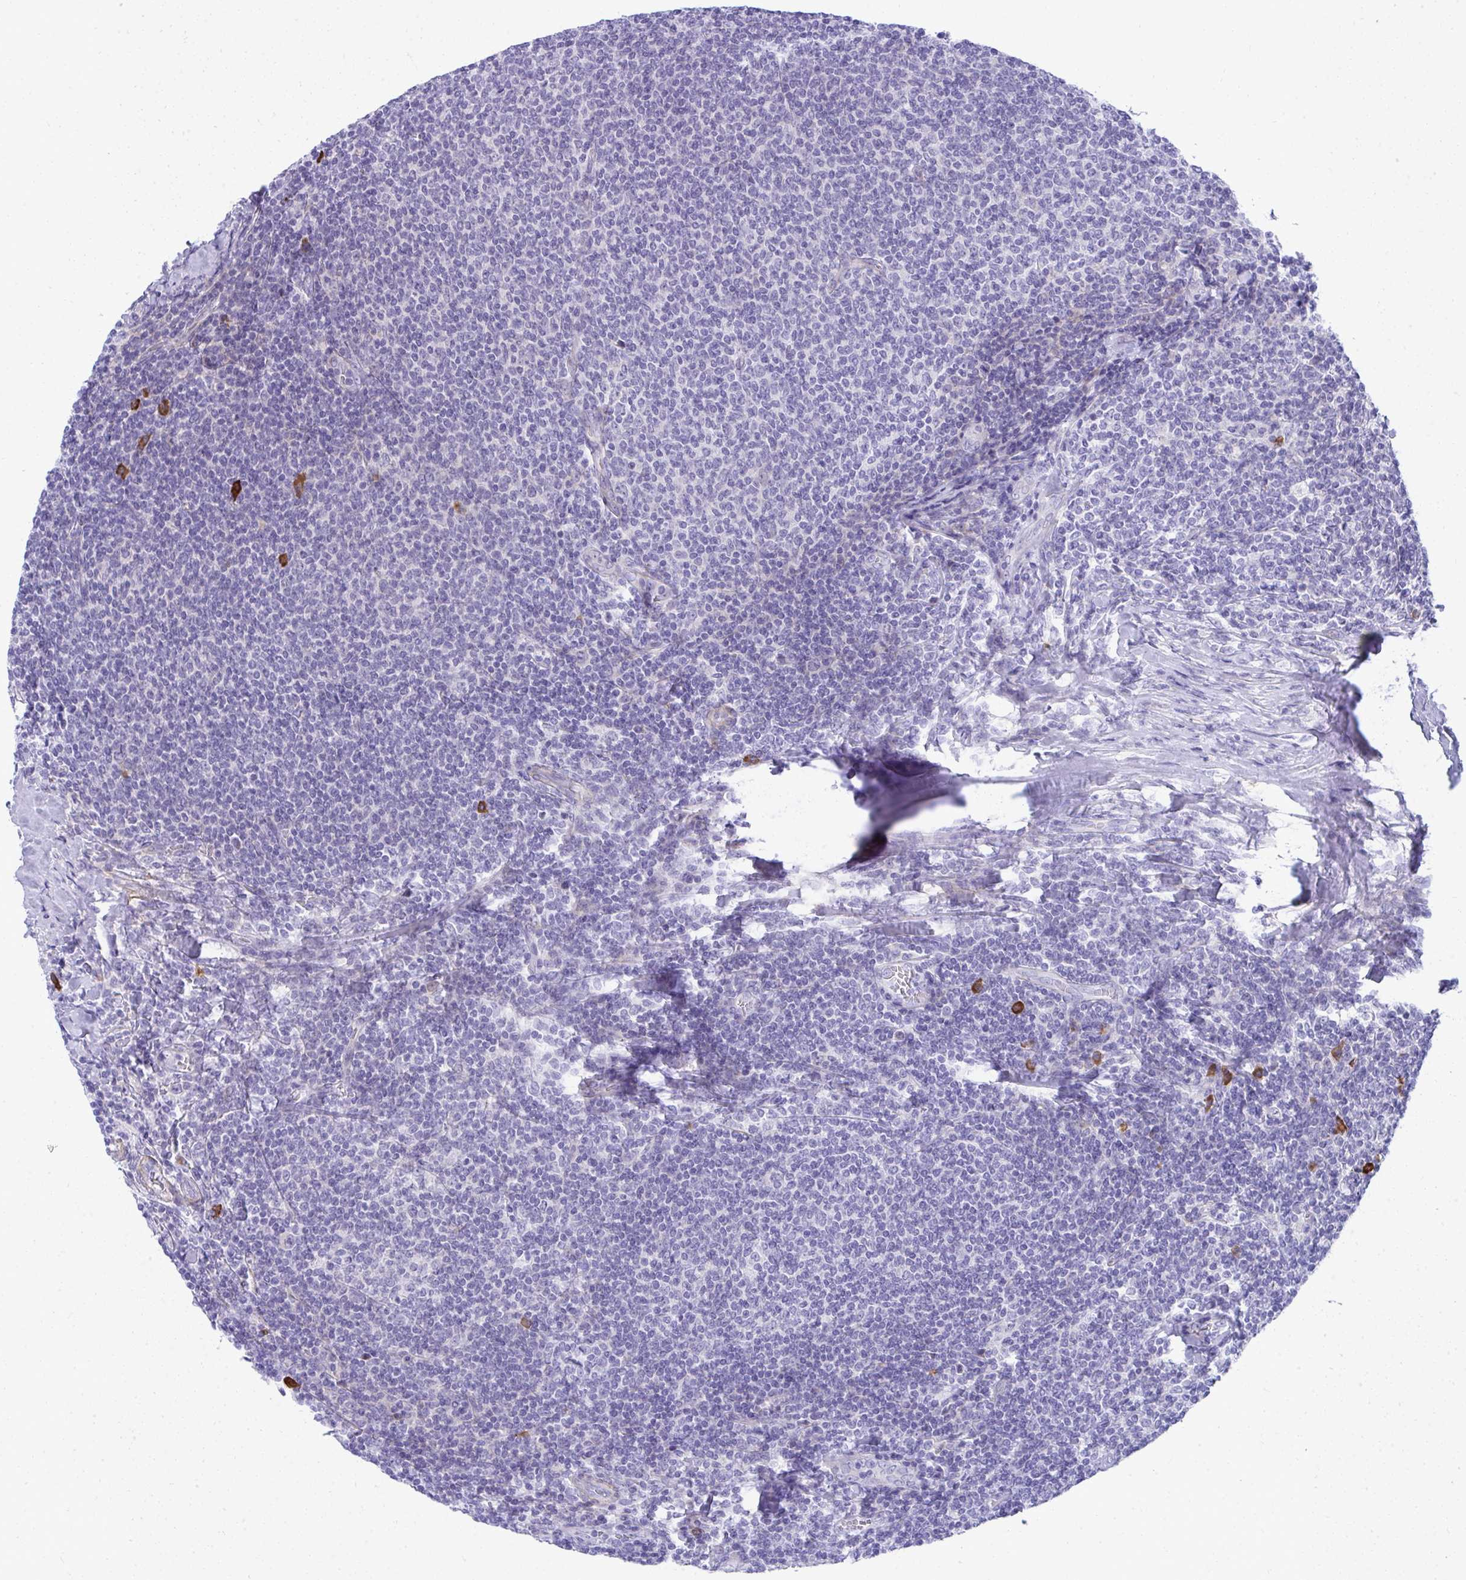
{"staining": {"intensity": "negative", "quantity": "none", "location": "none"}, "tissue": "lymphoma", "cell_type": "Tumor cells", "image_type": "cancer", "snomed": [{"axis": "morphology", "description": "Malignant lymphoma, non-Hodgkin's type, Low grade"}, {"axis": "topography", "description": "Lymph node"}], "caption": "A micrograph of lymphoma stained for a protein exhibits no brown staining in tumor cells.", "gene": "PUS7L", "patient": {"sex": "male", "age": 52}}